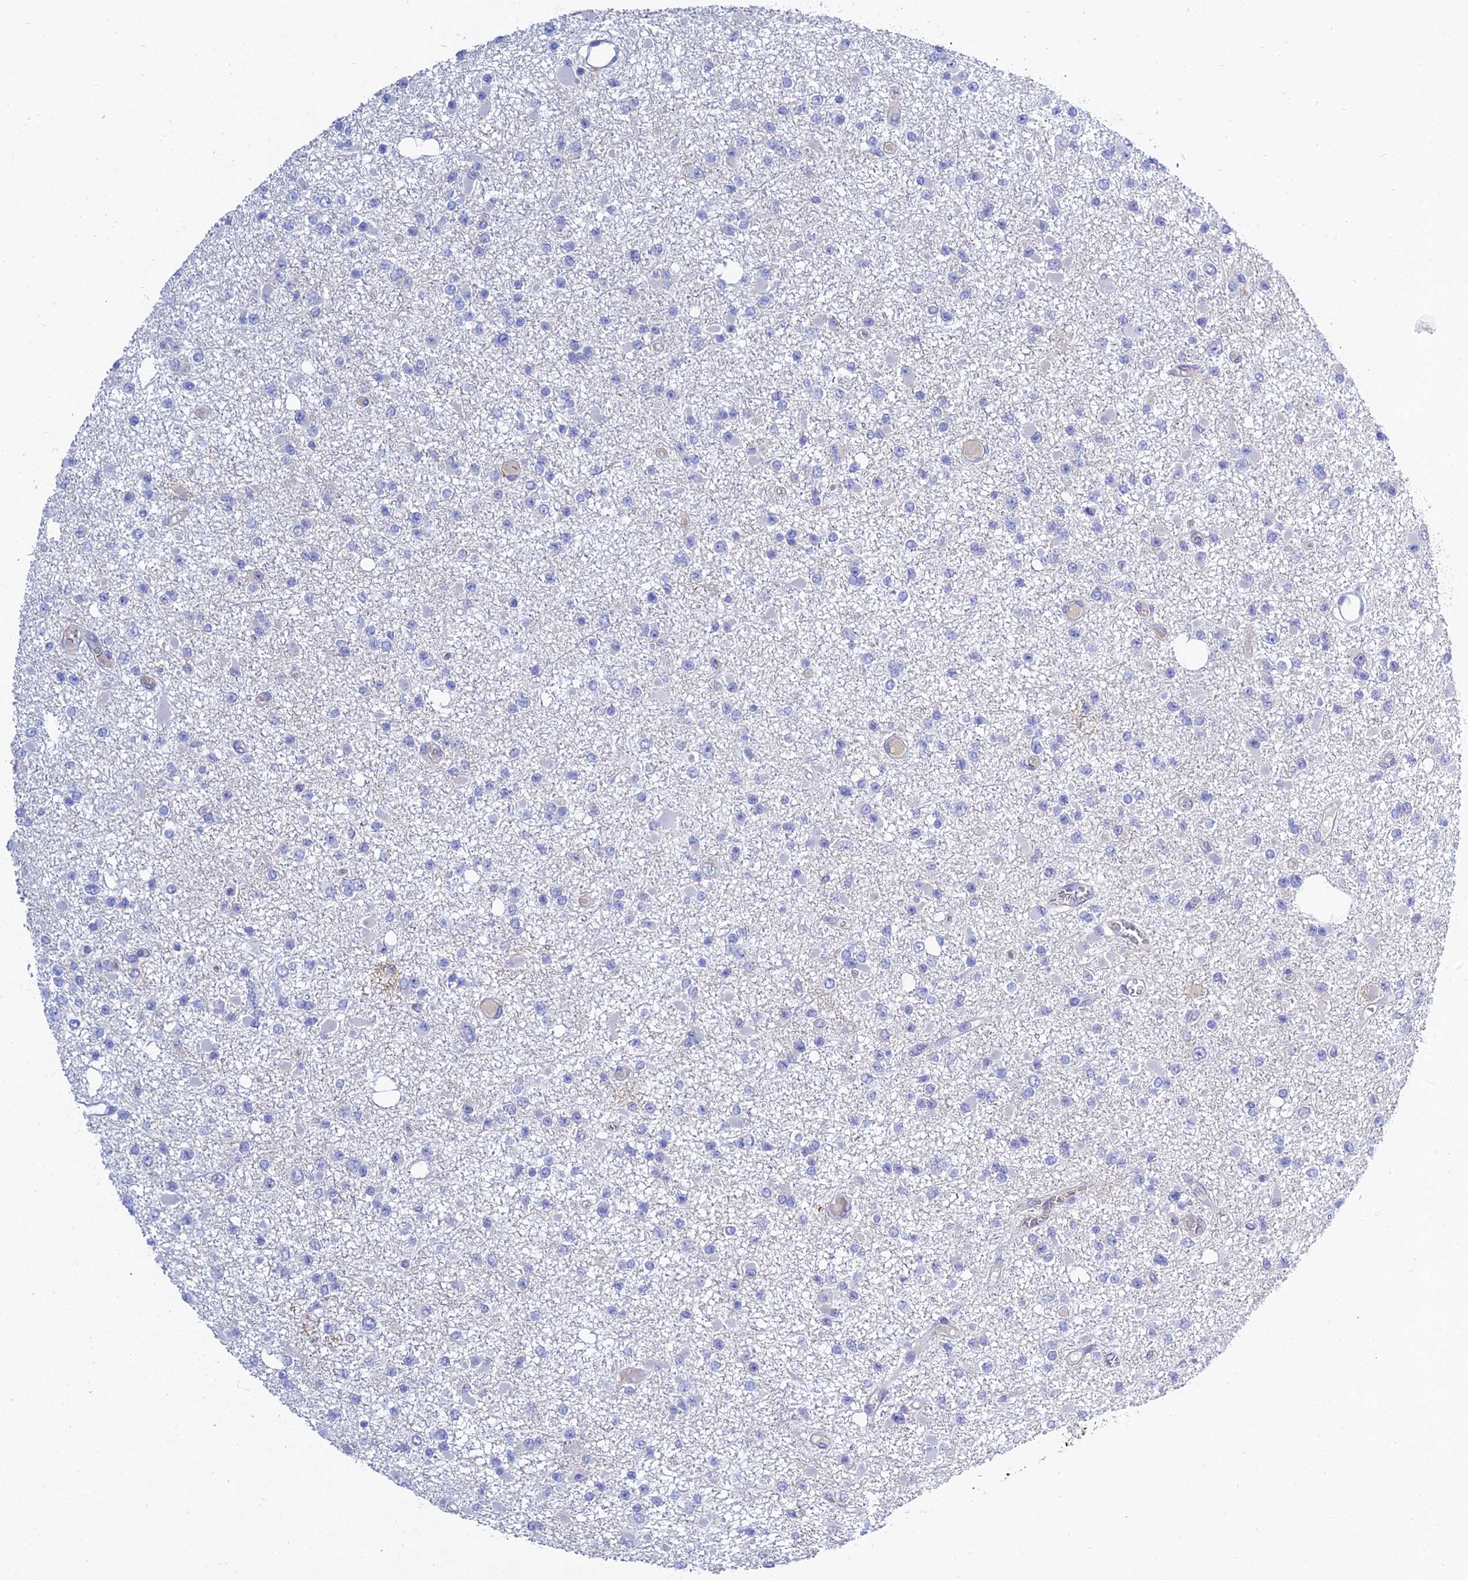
{"staining": {"intensity": "negative", "quantity": "none", "location": "none"}, "tissue": "glioma", "cell_type": "Tumor cells", "image_type": "cancer", "snomed": [{"axis": "morphology", "description": "Glioma, malignant, Low grade"}, {"axis": "topography", "description": "Brain"}], "caption": "There is no significant expression in tumor cells of low-grade glioma (malignant). (DAB (3,3'-diaminobenzidine) immunohistochemistry, high magnification).", "gene": "APOBEC3H", "patient": {"sex": "female", "age": 22}}